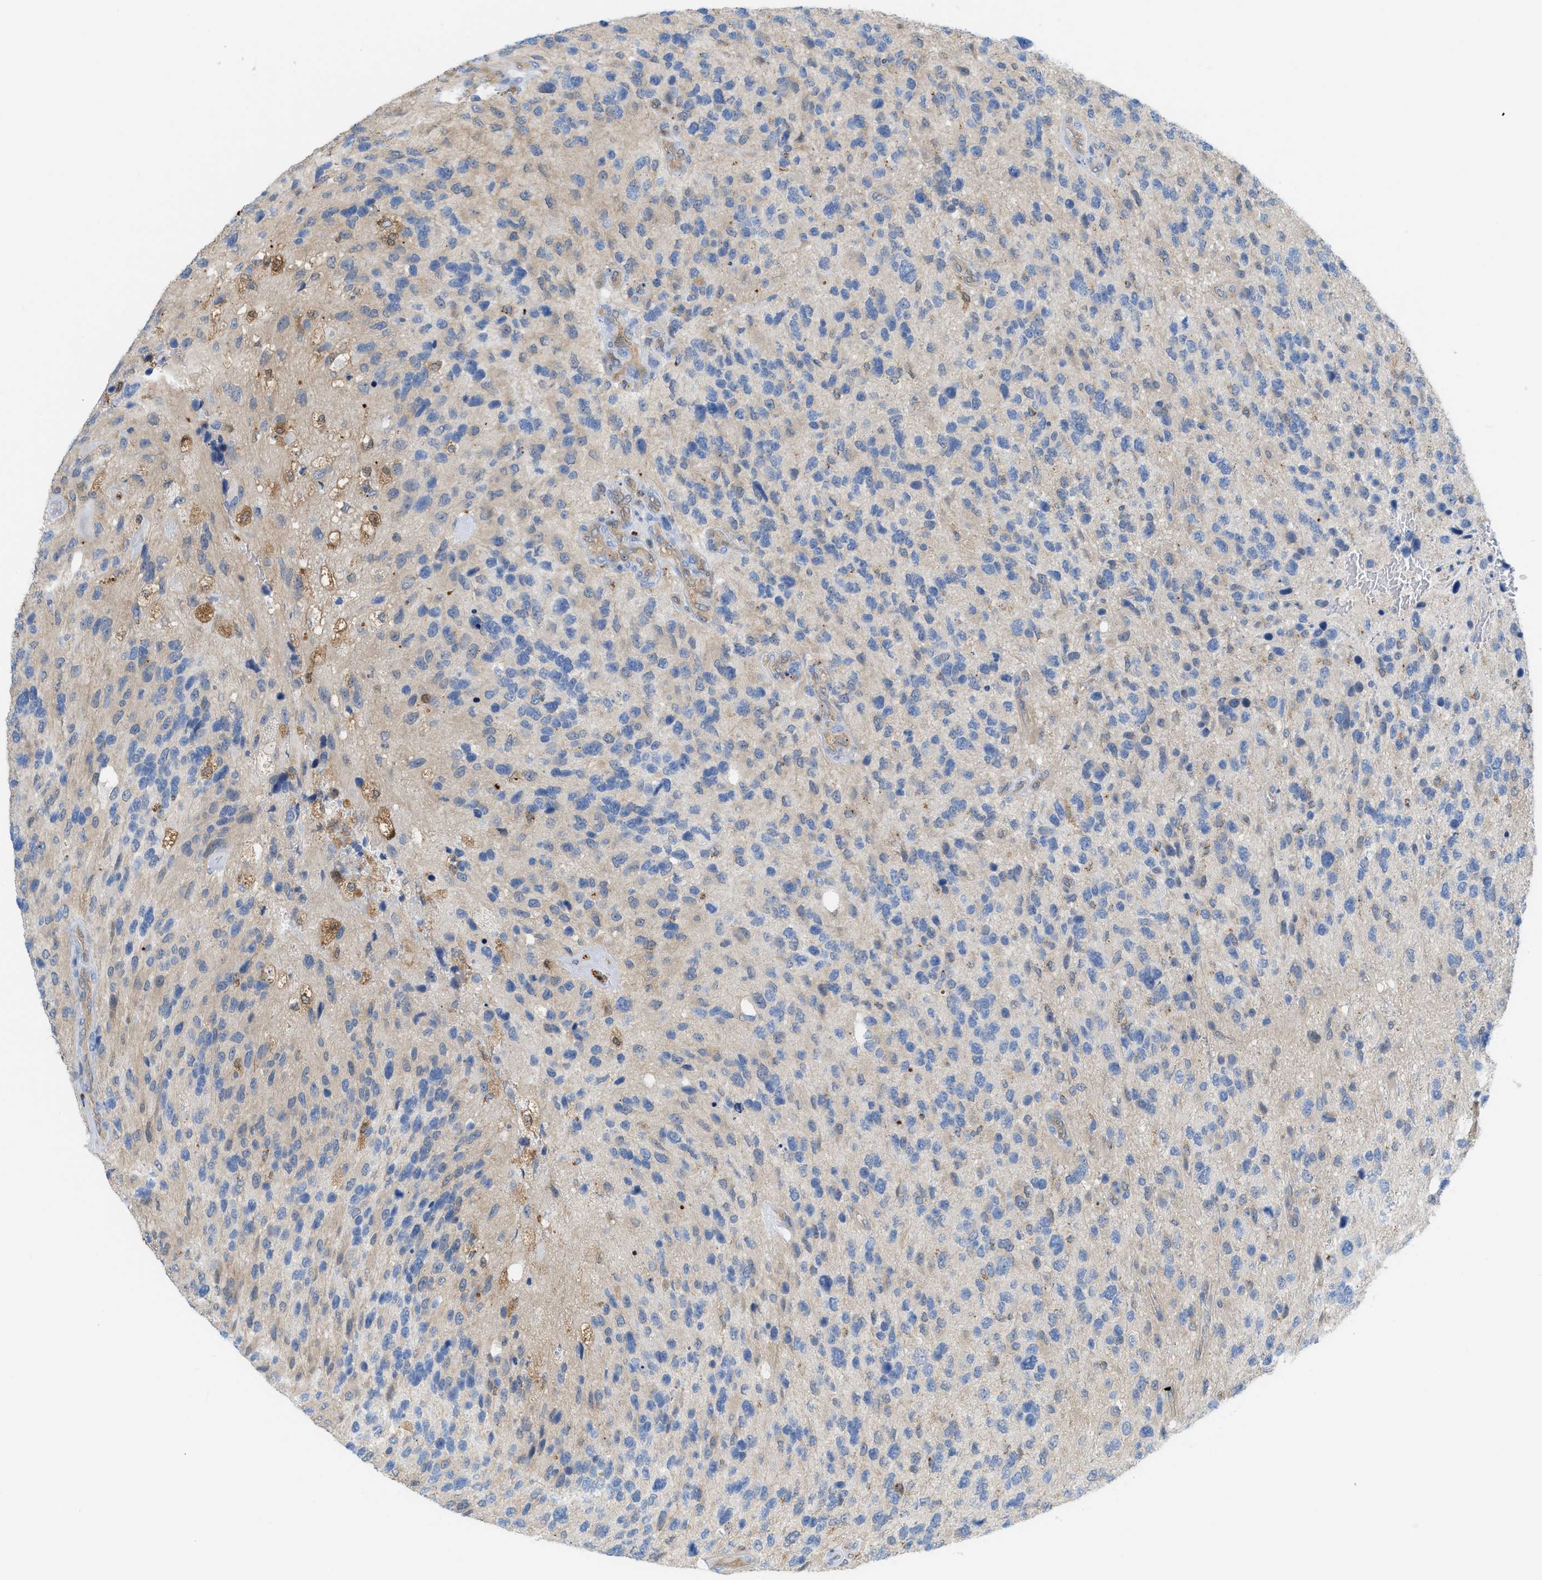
{"staining": {"intensity": "weak", "quantity": "25%-75%", "location": "cytoplasmic/membranous"}, "tissue": "glioma", "cell_type": "Tumor cells", "image_type": "cancer", "snomed": [{"axis": "morphology", "description": "Glioma, malignant, High grade"}, {"axis": "topography", "description": "Brain"}], "caption": "High-power microscopy captured an IHC micrograph of glioma, revealing weak cytoplasmic/membranous staining in about 25%-75% of tumor cells.", "gene": "CSTB", "patient": {"sex": "female", "age": 58}}